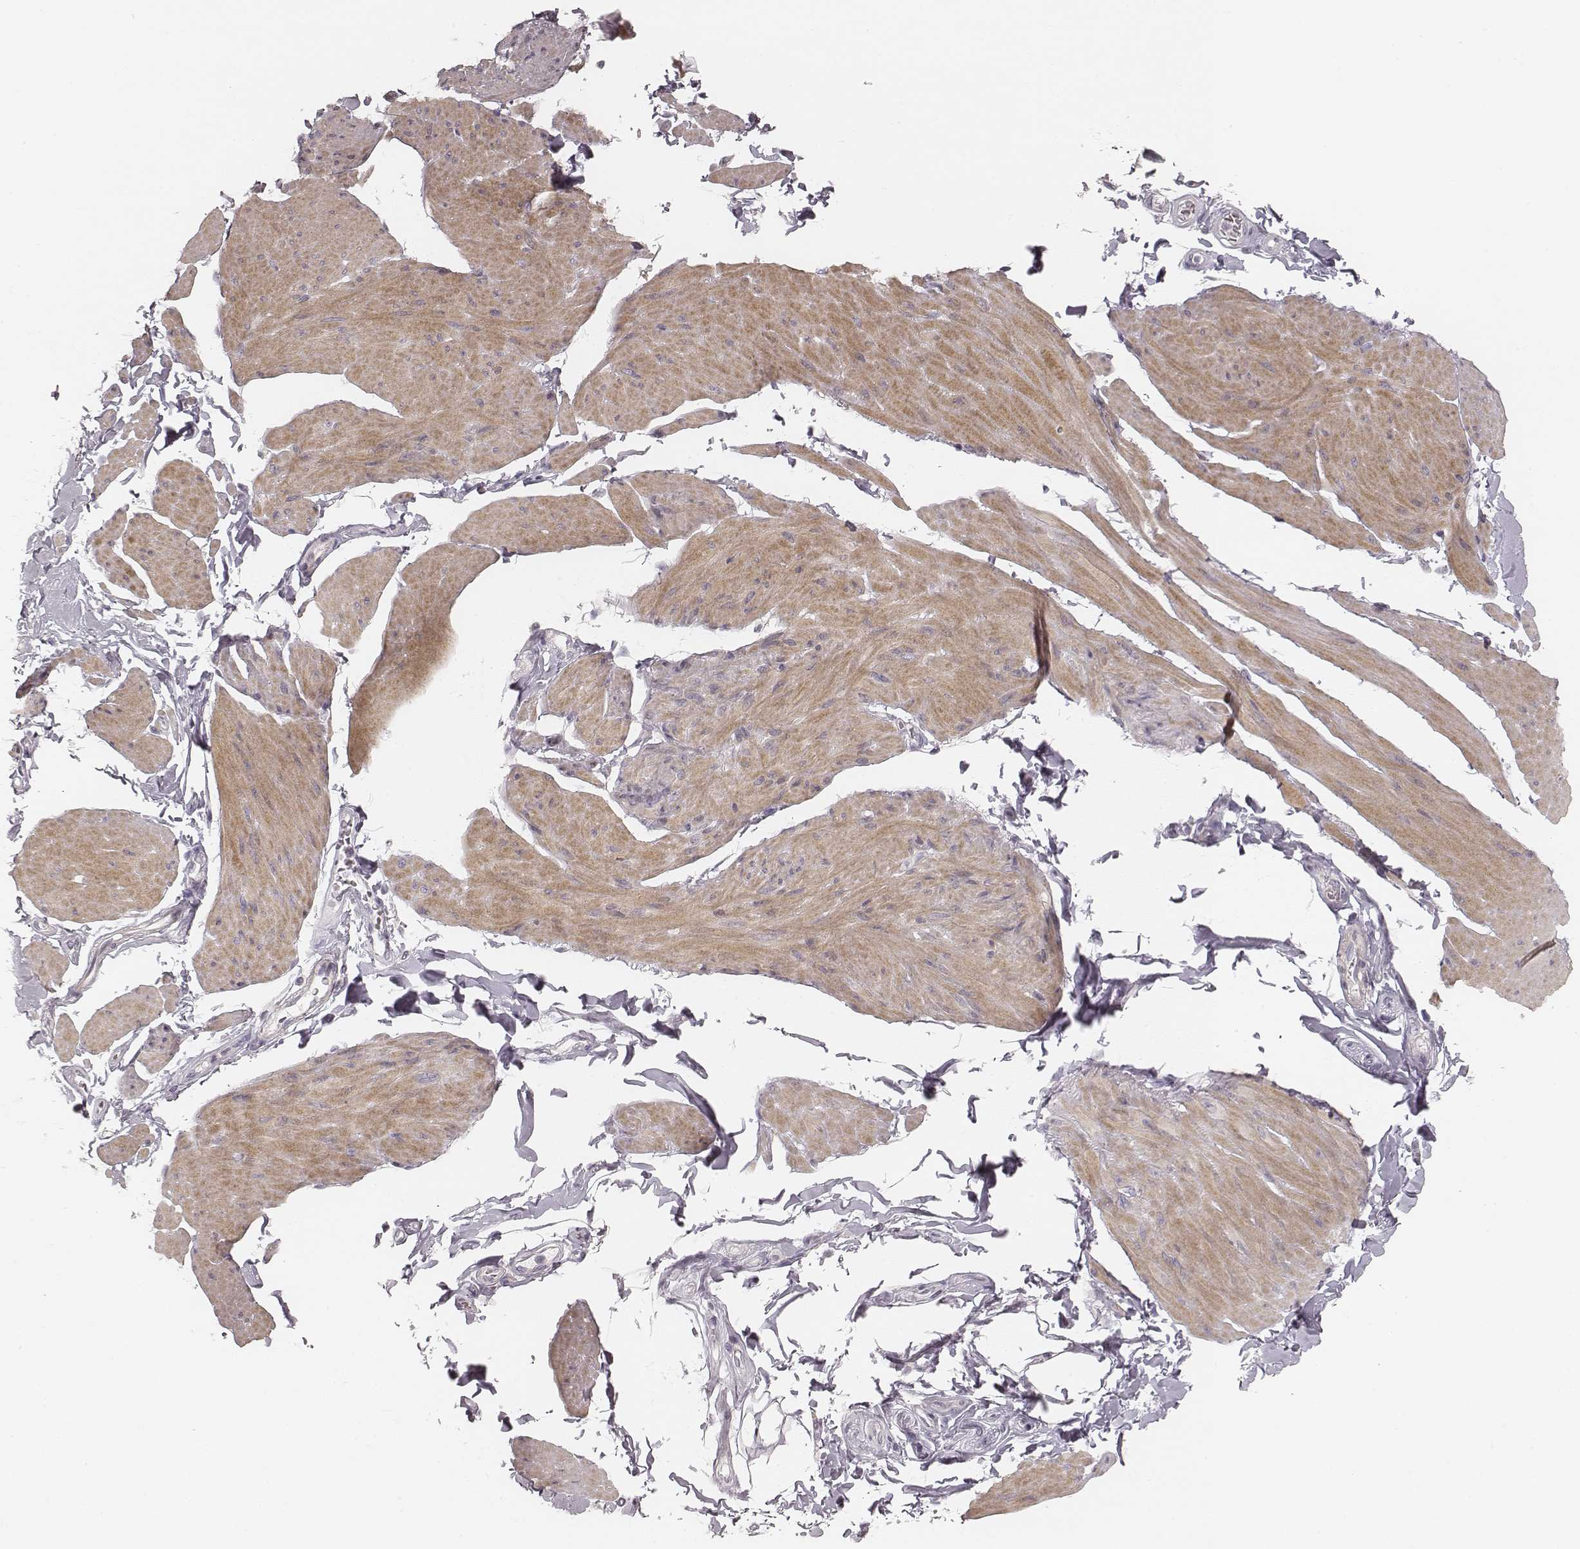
{"staining": {"intensity": "moderate", "quantity": "<25%", "location": "cytoplasmic/membranous"}, "tissue": "smooth muscle", "cell_type": "Smooth muscle cells", "image_type": "normal", "snomed": [{"axis": "morphology", "description": "Normal tissue, NOS"}, {"axis": "topography", "description": "Adipose tissue"}, {"axis": "topography", "description": "Smooth muscle"}, {"axis": "topography", "description": "Peripheral nerve tissue"}], "caption": "Smooth muscle cells demonstrate low levels of moderate cytoplasmic/membranous staining in about <25% of cells in normal smooth muscle. The protein is shown in brown color, while the nuclei are stained blue.", "gene": "SPATA24", "patient": {"sex": "male", "age": 83}}